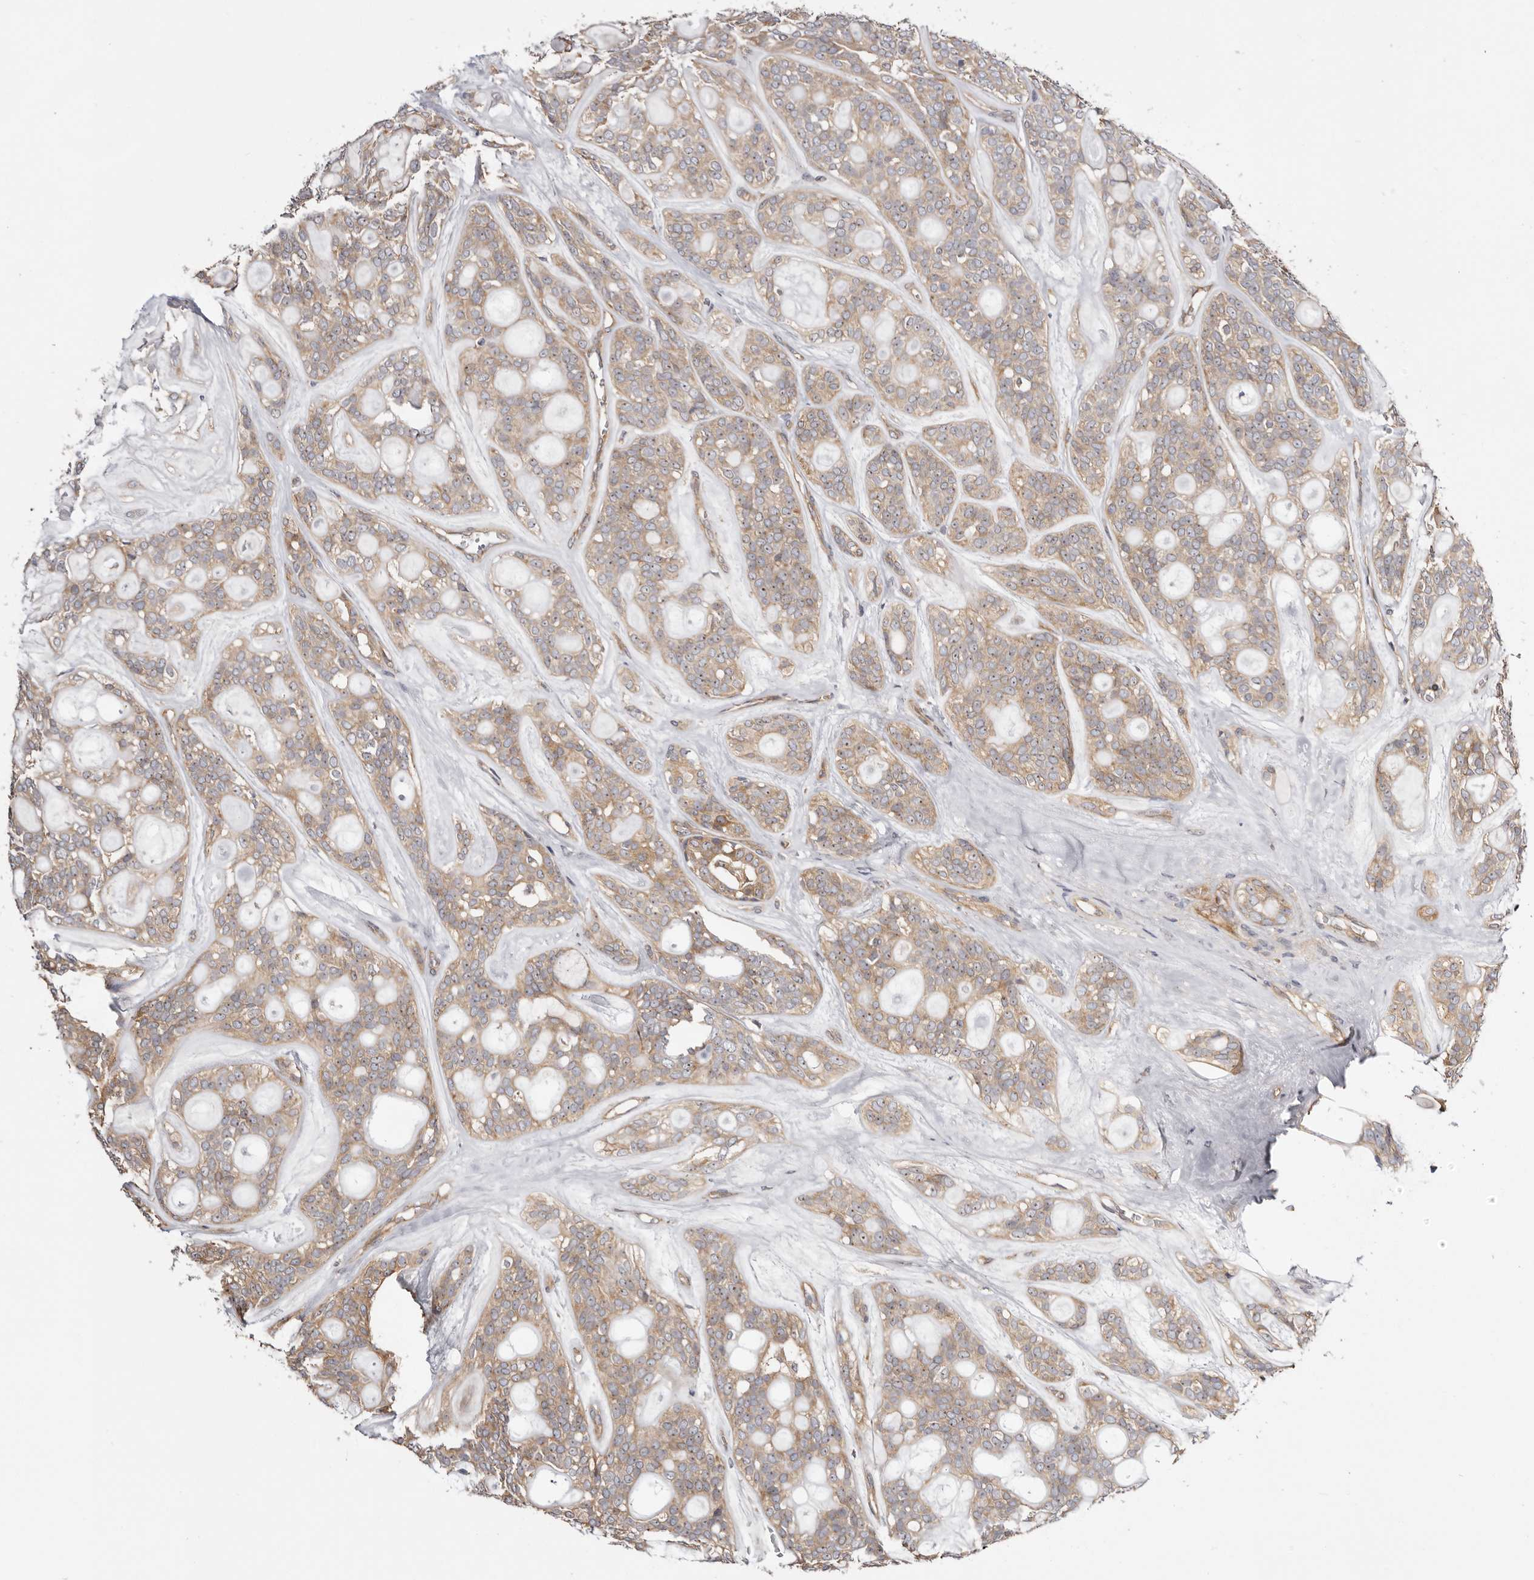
{"staining": {"intensity": "weak", "quantity": ">75%", "location": "cytoplasmic/membranous,nuclear"}, "tissue": "head and neck cancer", "cell_type": "Tumor cells", "image_type": "cancer", "snomed": [{"axis": "morphology", "description": "Adenocarcinoma, NOS"}, {"axis": "topography", "description": "Head-Neck"}], "caption": "Protein expression analysis of head and neck adenocarcinoma demonstrates weak cytoplasmic/membranous and nuclear positivity in approximately >75% of tumor cells.", "gene": "PANK4", "patient": {"sex": "male", "age": 66}}